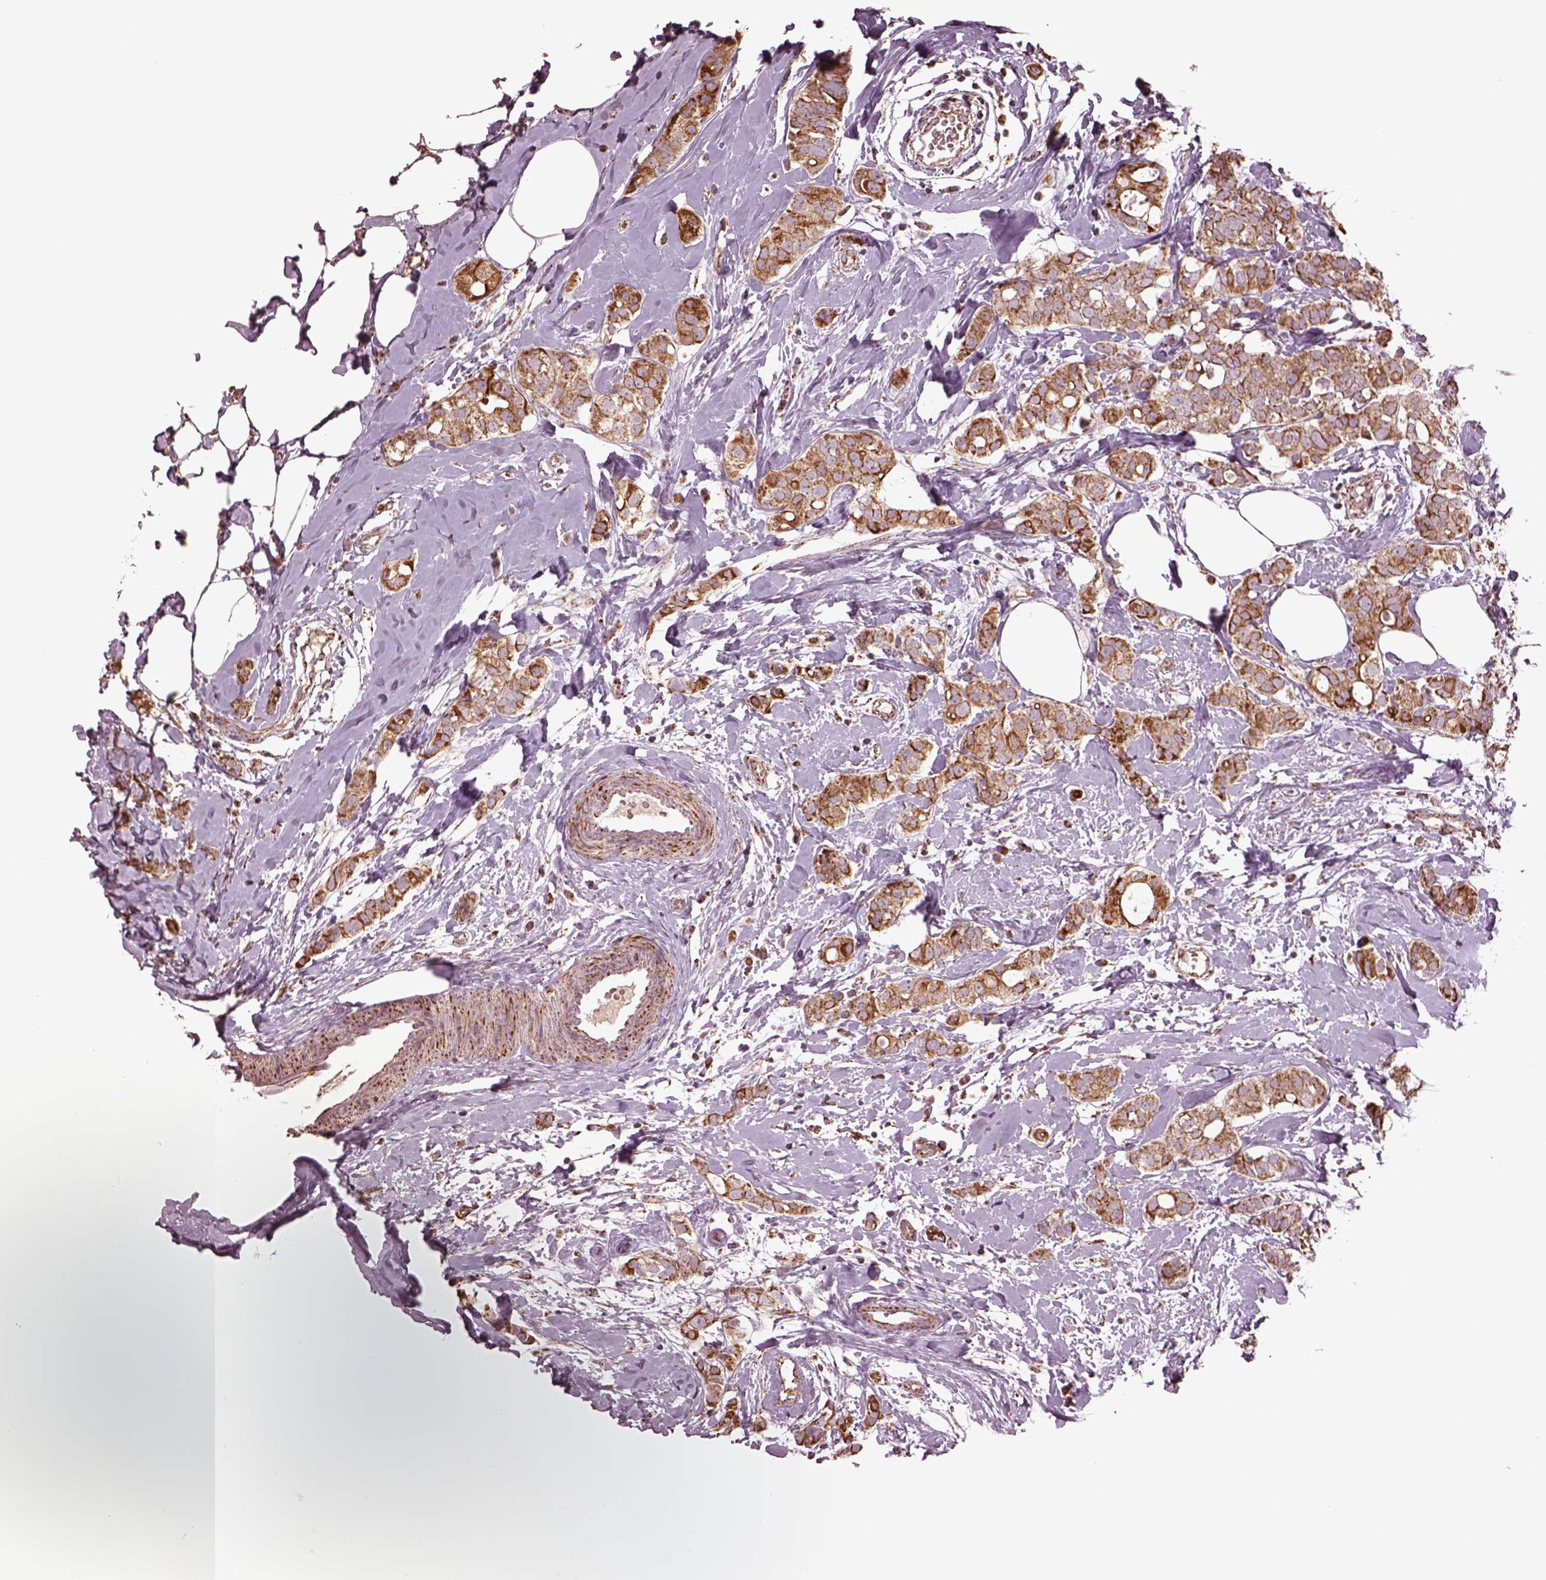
{"staining": {"intensity": "moderate", "quantity": "<25%", "location": "cytoplasmic/membranous"}, "tissue": "breast cancer", "cell_type": "Tumor cells", "image_type": "cancer", "snomed": [{"axis": "morphology", "description": "Duct carcinoma"}, {"axis": "topography", "description": "Breast"}], "caption": "Immunohistochemical staining of breast cancer reveals low levels of moderate cytoplasmic/membranous expression in about <25% of tumor cells.", "gene": "TMEM254", "patient": {"sex": "female", "age": 40}}